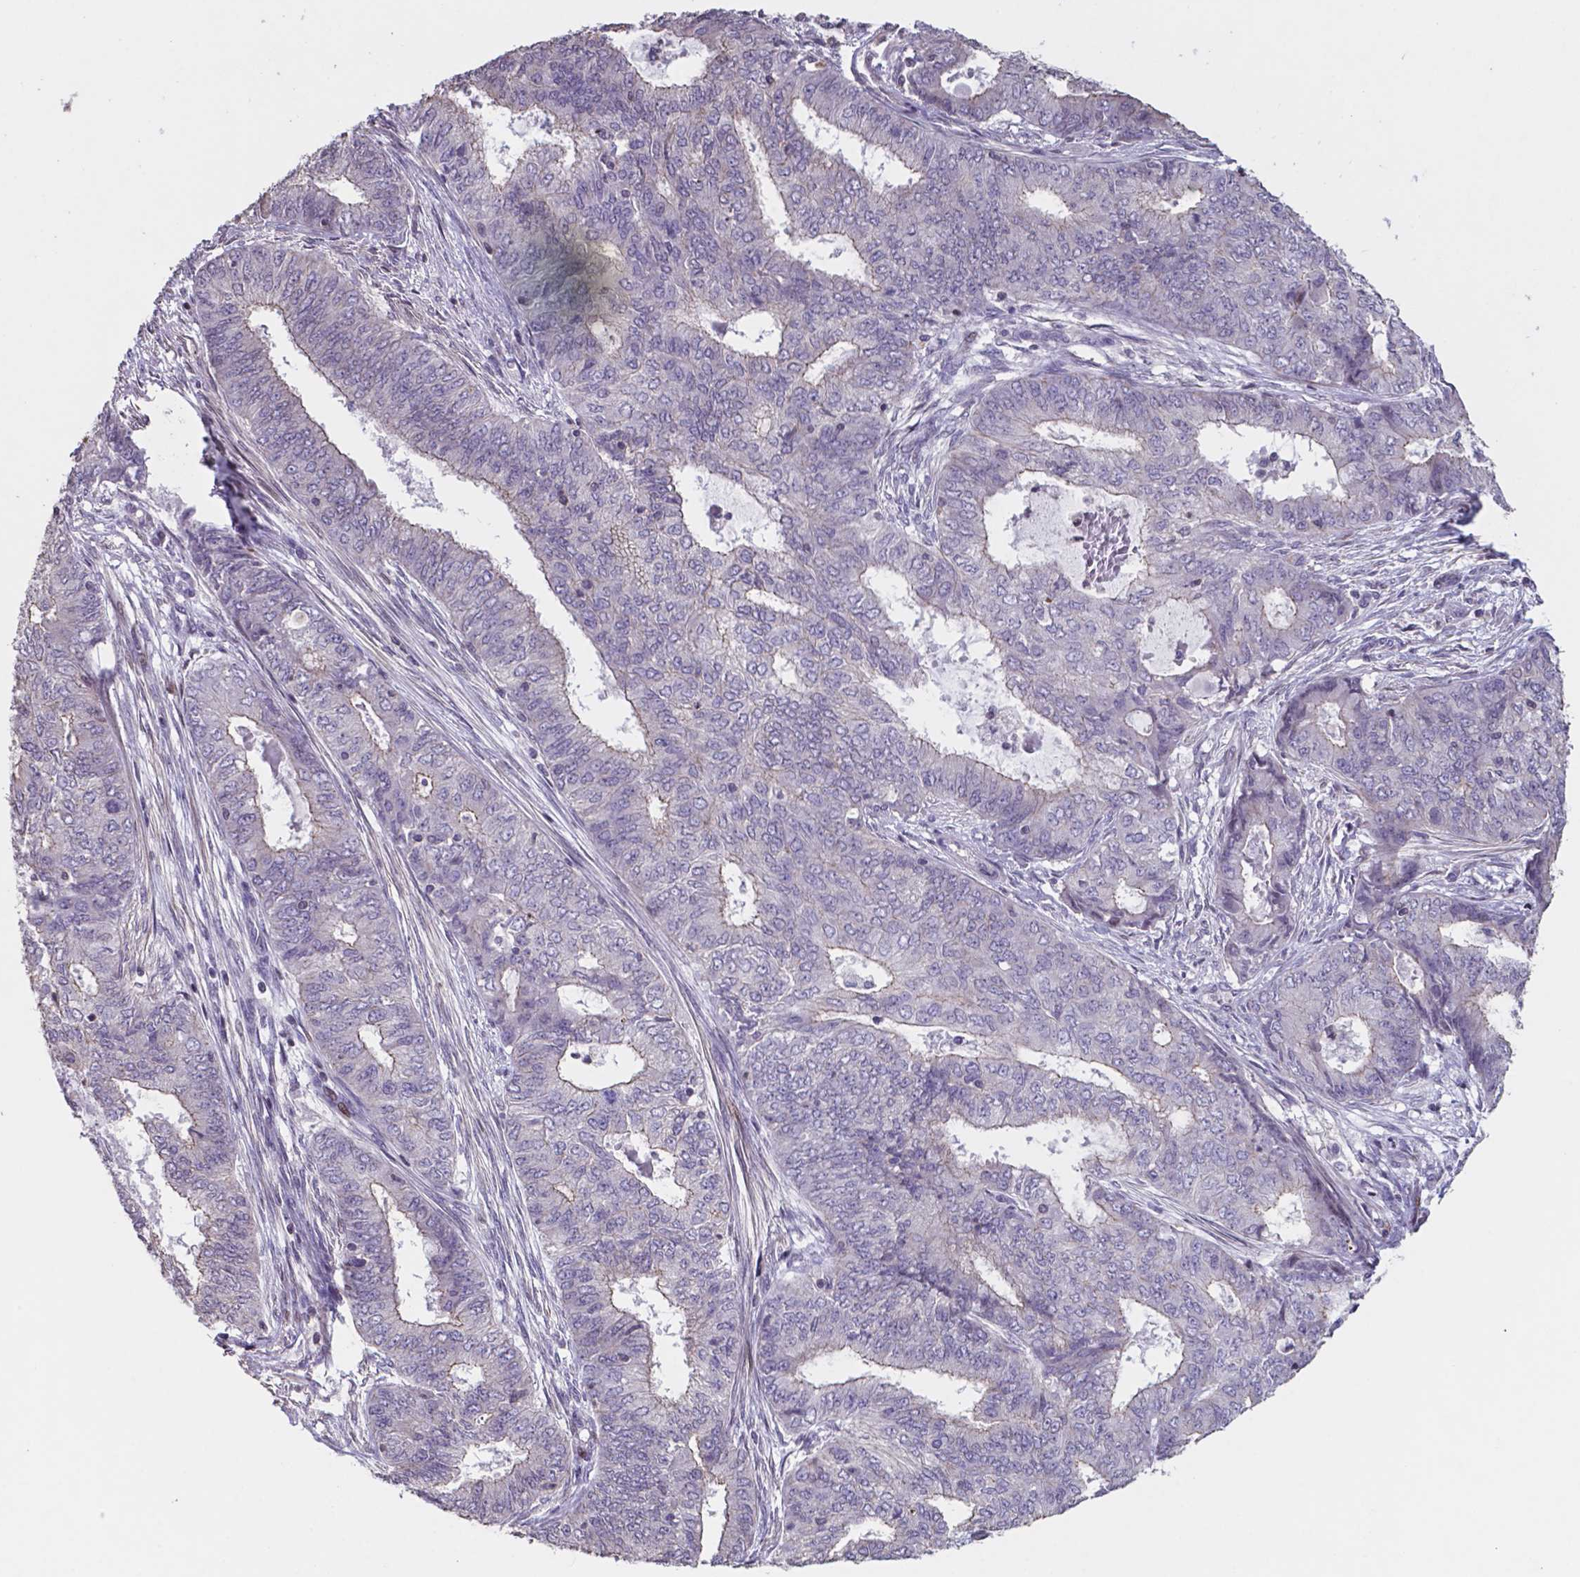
{"staining": {"intensity": "weak", "quantity": "<25%", "location": "cytoplasmic/membranous"}, "tissue": "endometrial cancer", "cell_type": "Tumor cells", "image_type": "cancer", "snomed": [{"axis": "morphology", "description": "Adenocarcinoma, NOS"}, {"axis": "topography", "description": "Endometrium"}], "caption": "DAB (3,3'-diaminobenzidine) immunohistochemical staining of human endometrial cancer (adenocarcinoma) exhibits no significant positivity in tumor cells. Nuclei are stained in blue.", "gene": "MLC1", "patient": {"sex": "female", "age": 62}}